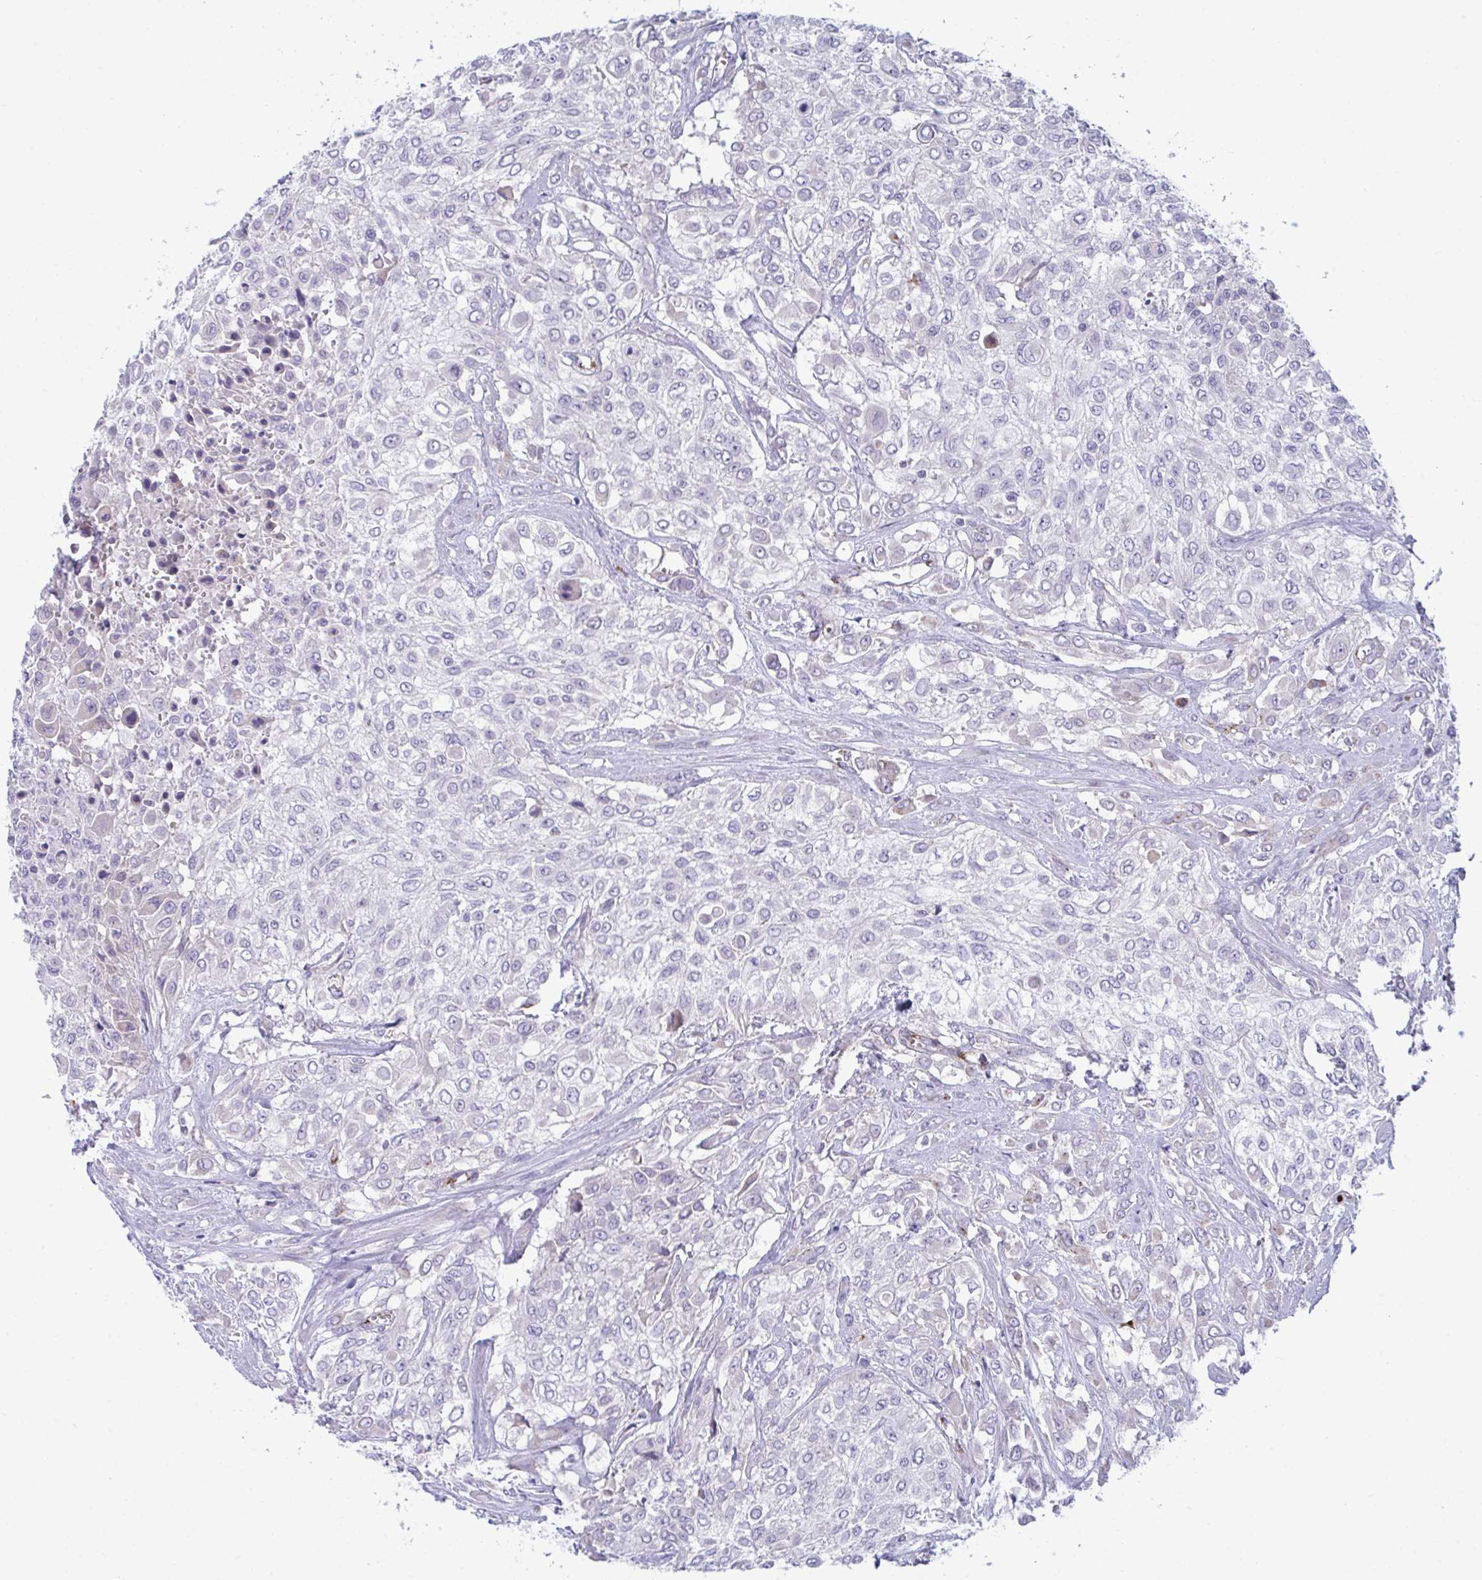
{"staining": {"intensity": "negative", "quantity": "none", "location": "none"}, "tissue": "urothelial cancer", "cell_type": "Tumor cells", "image_type": "cancer", "snomed": [{"axis": "morphology", "description": "Urothelial carcinoma, High grade"}, {"axis": "topography", "description": "Urinary bladder"}], "caption": "Immunohistochemistry (IHC) micrograph of neoplastic tissue: urothelial cancer stained with DAB (3,3'-diaminobenzidine) demonstrates no significant protein staining in tumor cells. (Brightfield microscopy of DAB IHC at high magnification).", "gene": "TOR1AIP2", "patient": {"sex": "male", "age": 57}}